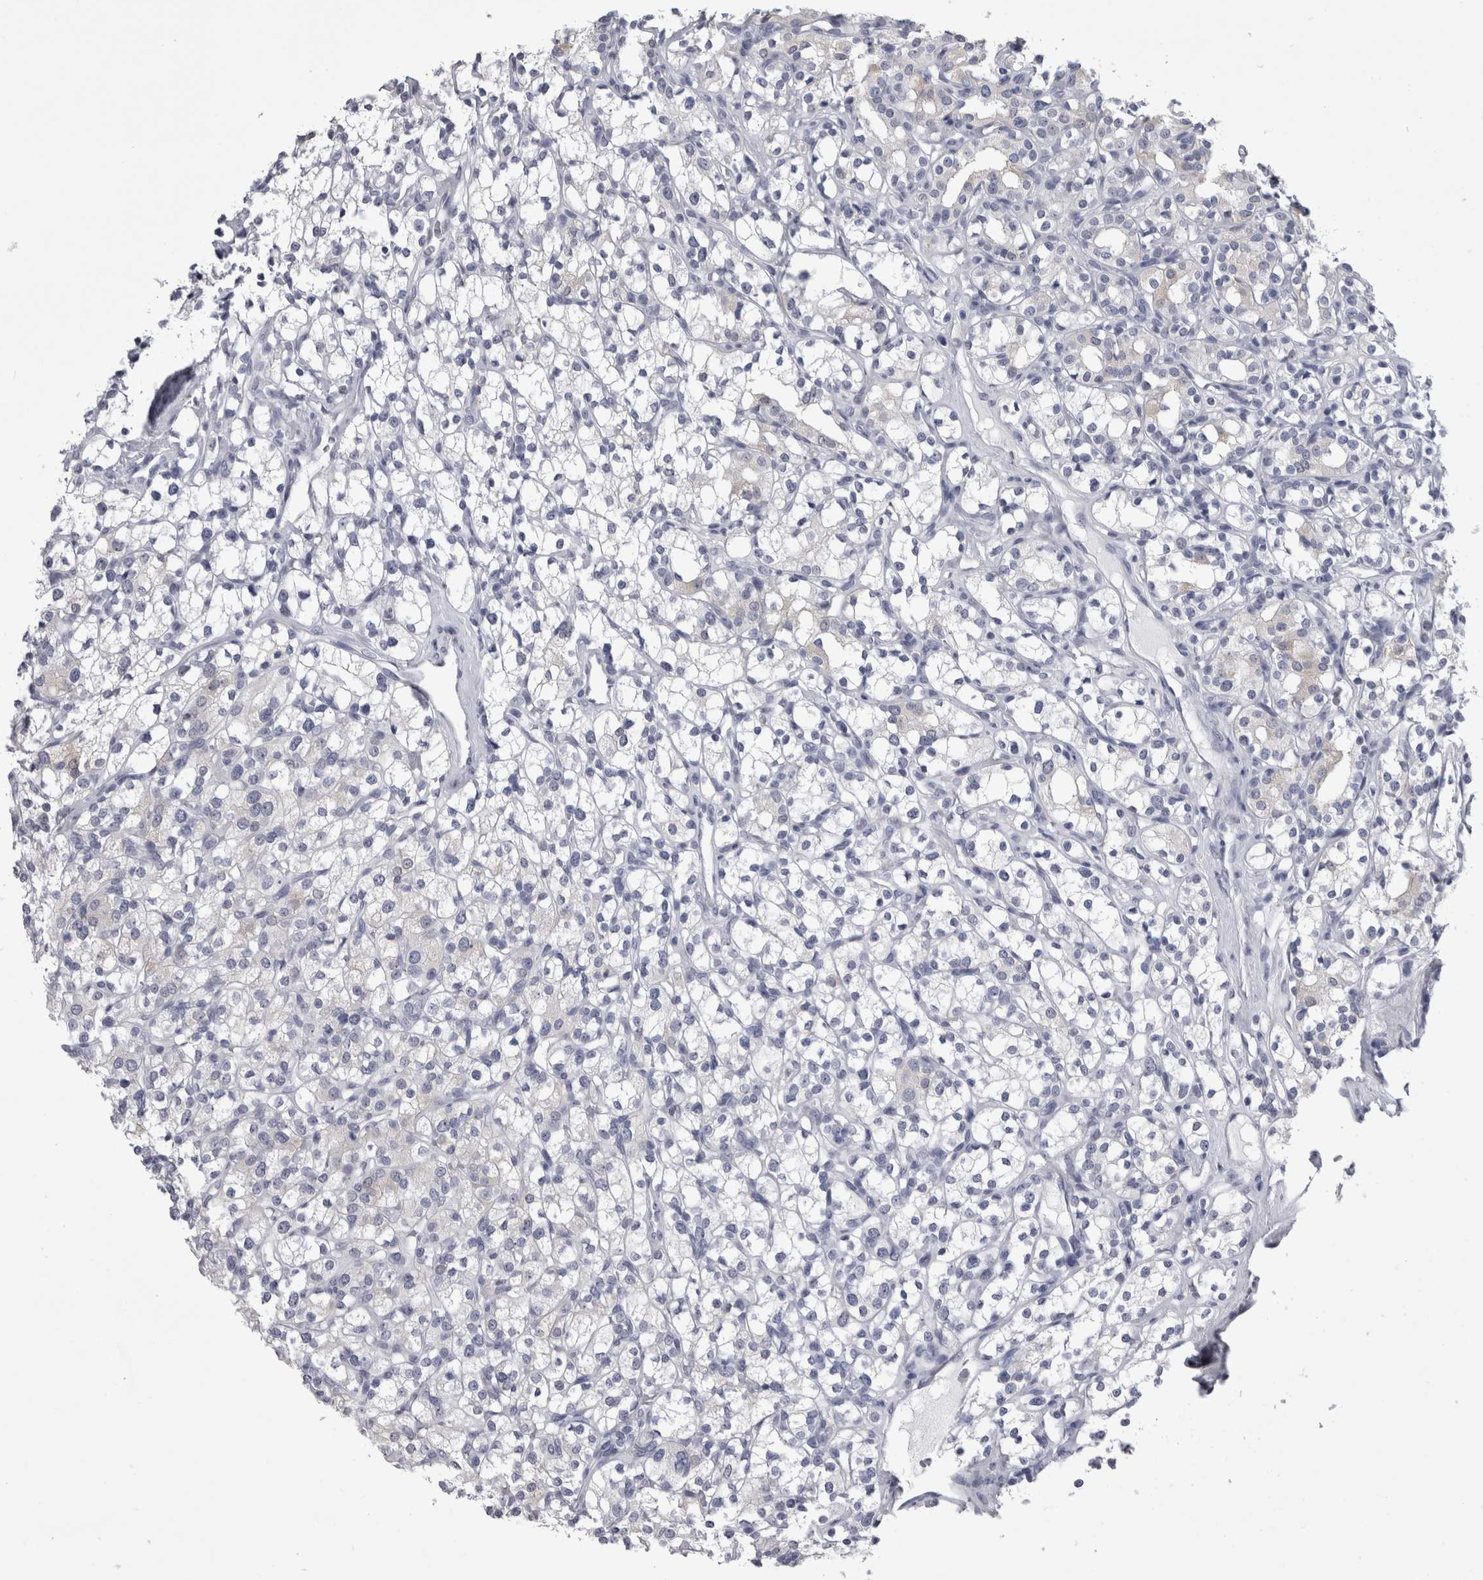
{"staining": {"intensity": "negative", "quantity": "none", "location": "none"}, "tissue": "renal cancer", "cell_type": "Tumor cells", "image_type": "cancer", "snomed": [{"axis": "morphology", "description": "Adenocarcinoma, NOS"}, {"axis": "topography", "description": "Kidney"}], "caption": "IHC photomicrograph of human renal adenocarcinoma stained for a protein (brown), which demonstrates no positivity in tumor cells.", "gene": "ALDH8A1", "patient": {"sex": "male", "age": 77}}